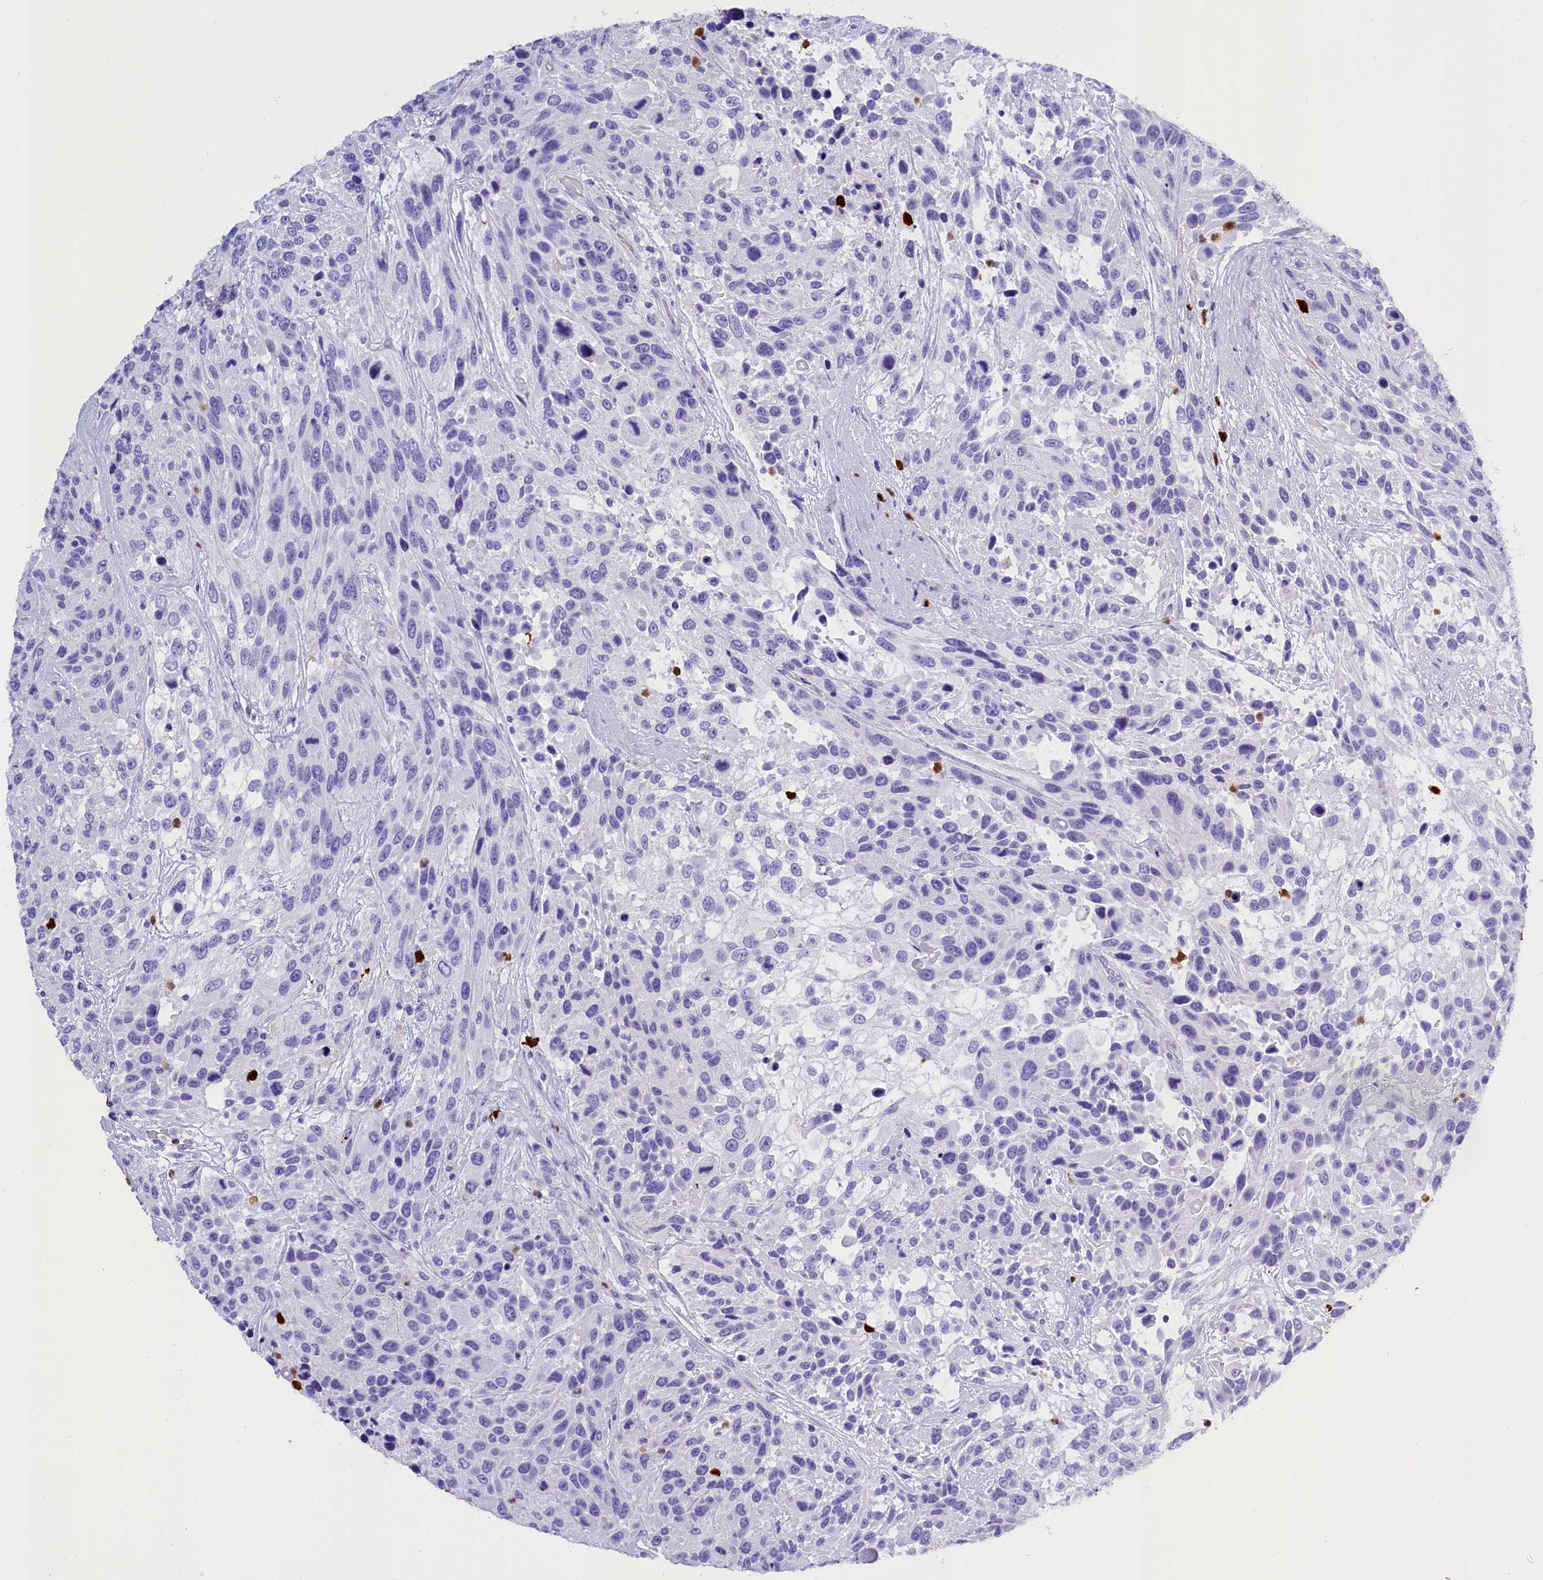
{"staining": {"intensity": "negative", "quantity": "none", "location": "none"}, "tissue": "urothelial cancer", "cell_type": "Tumor cells", "image_type": "cancer", "snomed": [{"axis": "morphology", "description": "Urothelial carcinoma, High grade"}, {"axis": "topography", "description": "Urinary bladder"}], "caption": "Tumor cells show no significant protein positivity in urothelial carcinoma (high-grade). The staining is performed using DAB brown chromogen with nuclei counter-stained in using hematoxylin.", "gene": "CLC", "patient": {"sex": "female", "age": 70}}